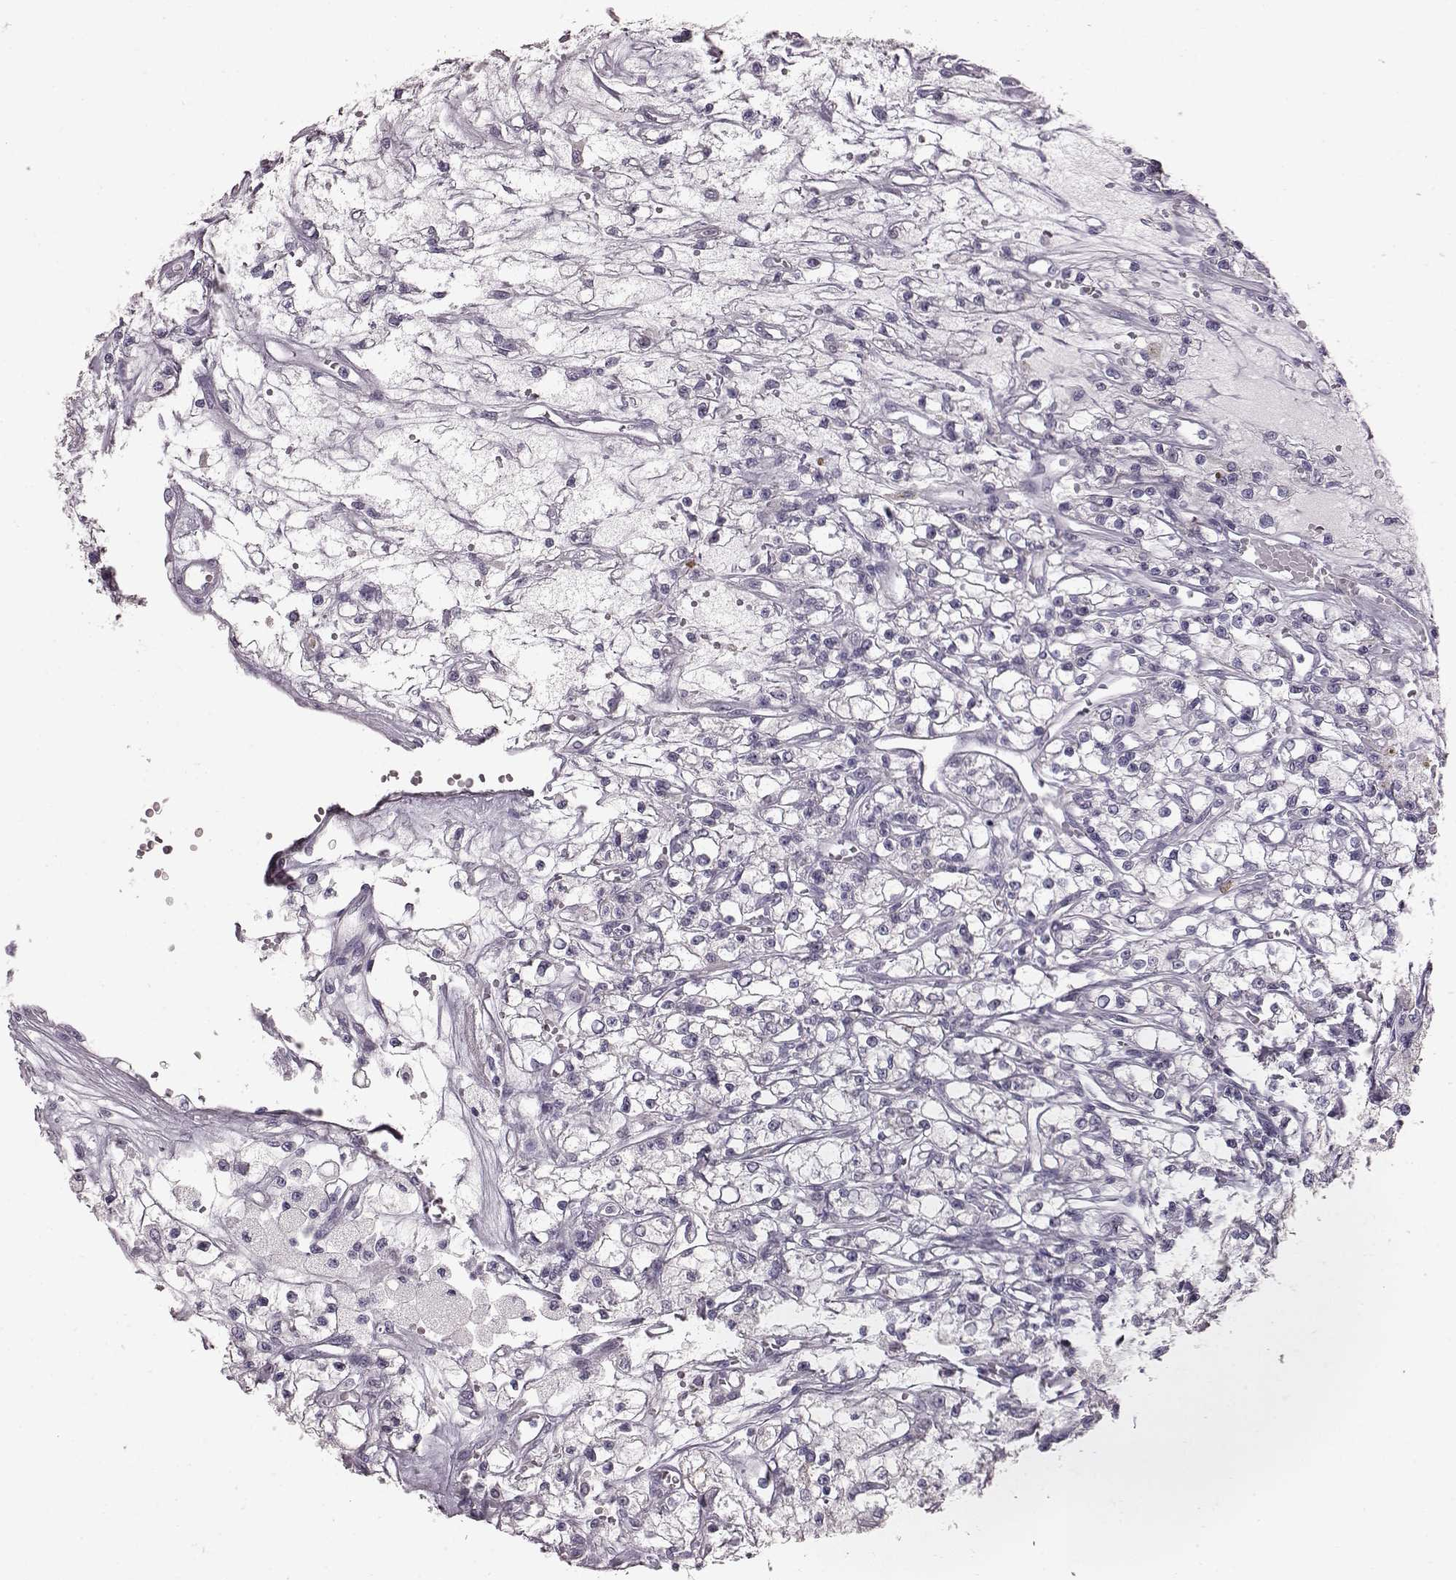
{"staining": {"intensity": "negative", "quantity": "none", "location": "none"}, "tissue": "renal cancer", "cell_type": "Tumor cells", "image_type": "cancer", "snomed": [{"axis": "morphology", "description": "Adenocarcinoma, NOS"}, {"axis": "topography", "description": "Kidney"}], "caption": "Tumor cells are negative for brown protein staining in renal adenocarcinoma.", "gene": "FUT4", "patient": {"sex": "female", "age": 59}}